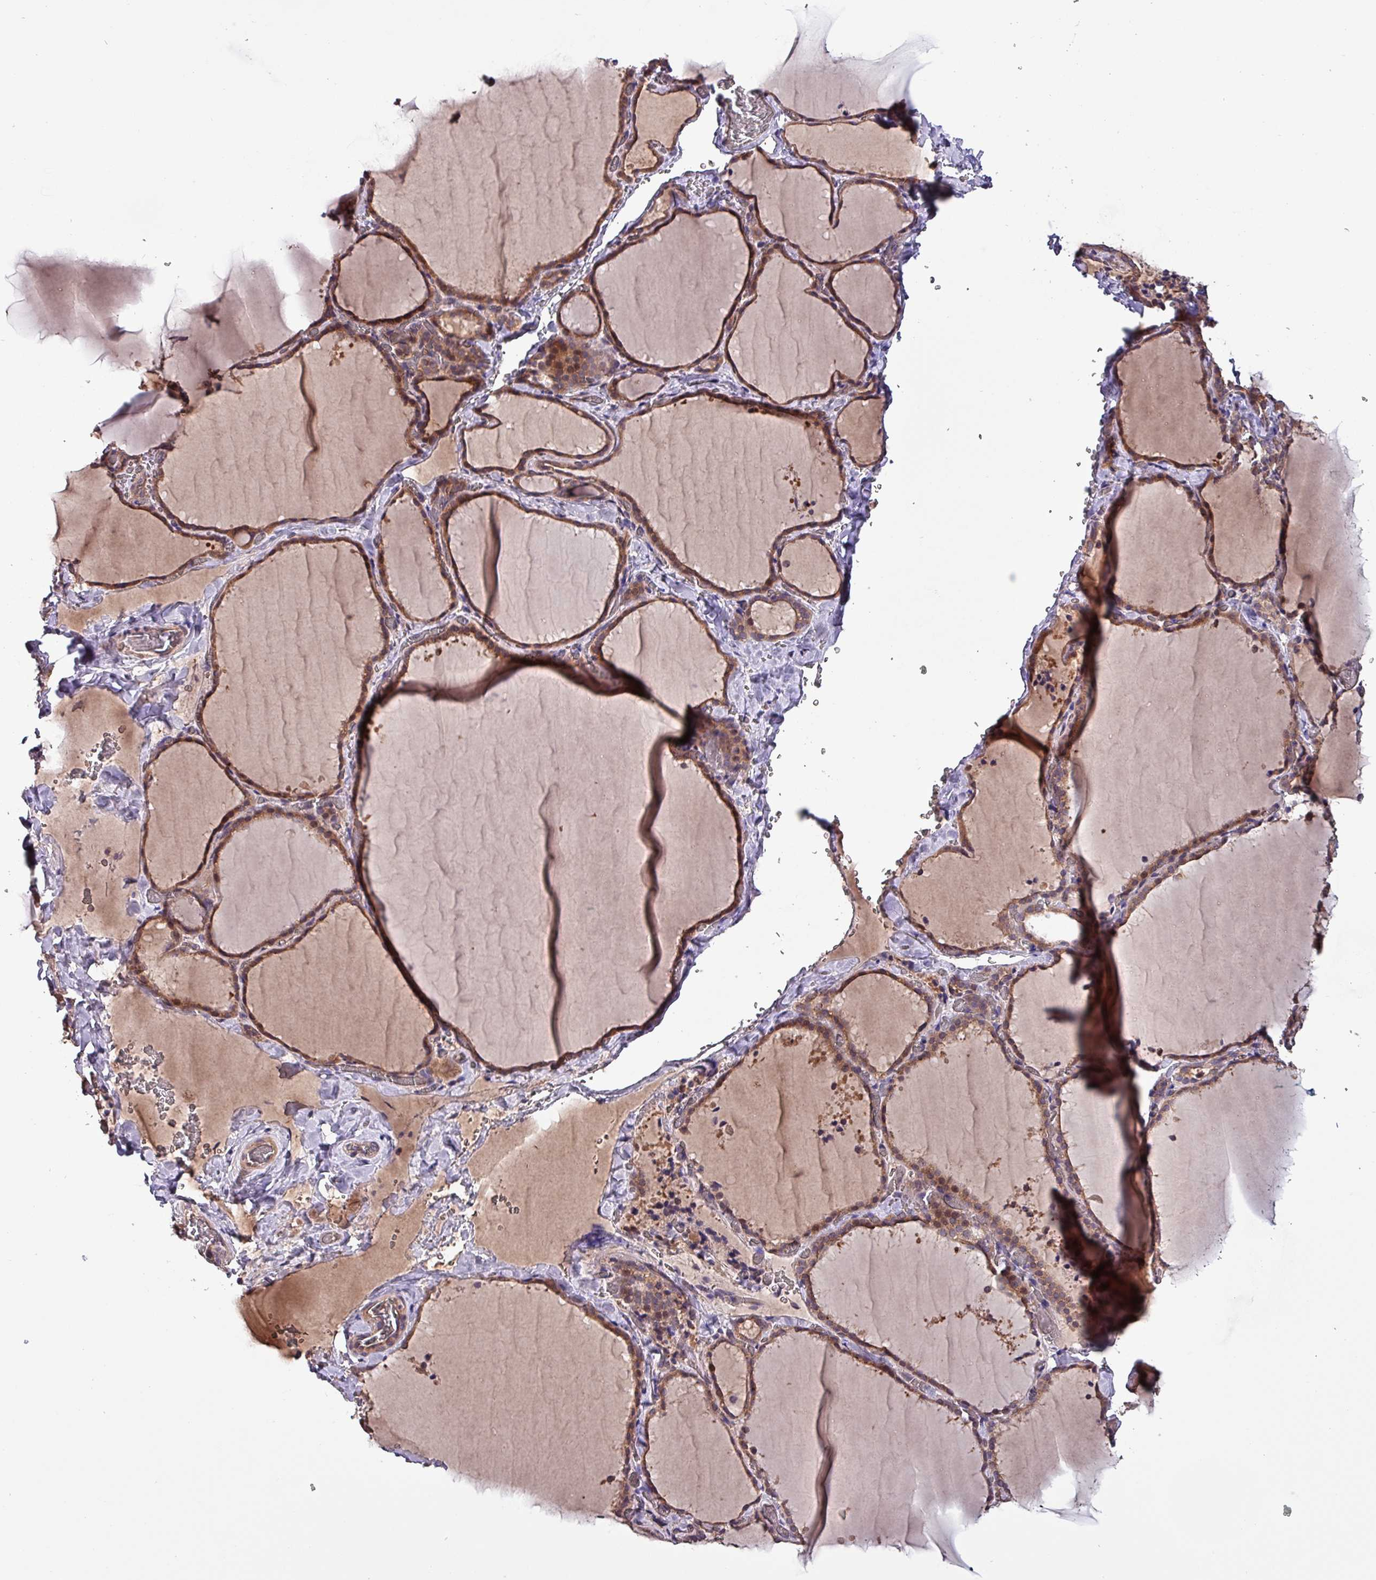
{"staining": {"intensity": "moderate", "quantity": ">75%", "location": "cytoplasmic/membranous"}, "tissue": "thyroid gland", "cell_type": "Glandular cells", "image_type": "normal", "snomed": [{"axis": "morphology", "description": "Normal tissue, NOS"}, {"axis": "topography", "description": "Thyroid gland"}], "caption": "Protein analysis of benign thyroid gland displays moderate cytoplasmic/membranous expression in about >75% of glandular cells. (DAB IHC, brown staining for protein, blue staining for nuclei).", "gene": "PAFAH1B2", "patient": {"sex": "female", "age": 22}}